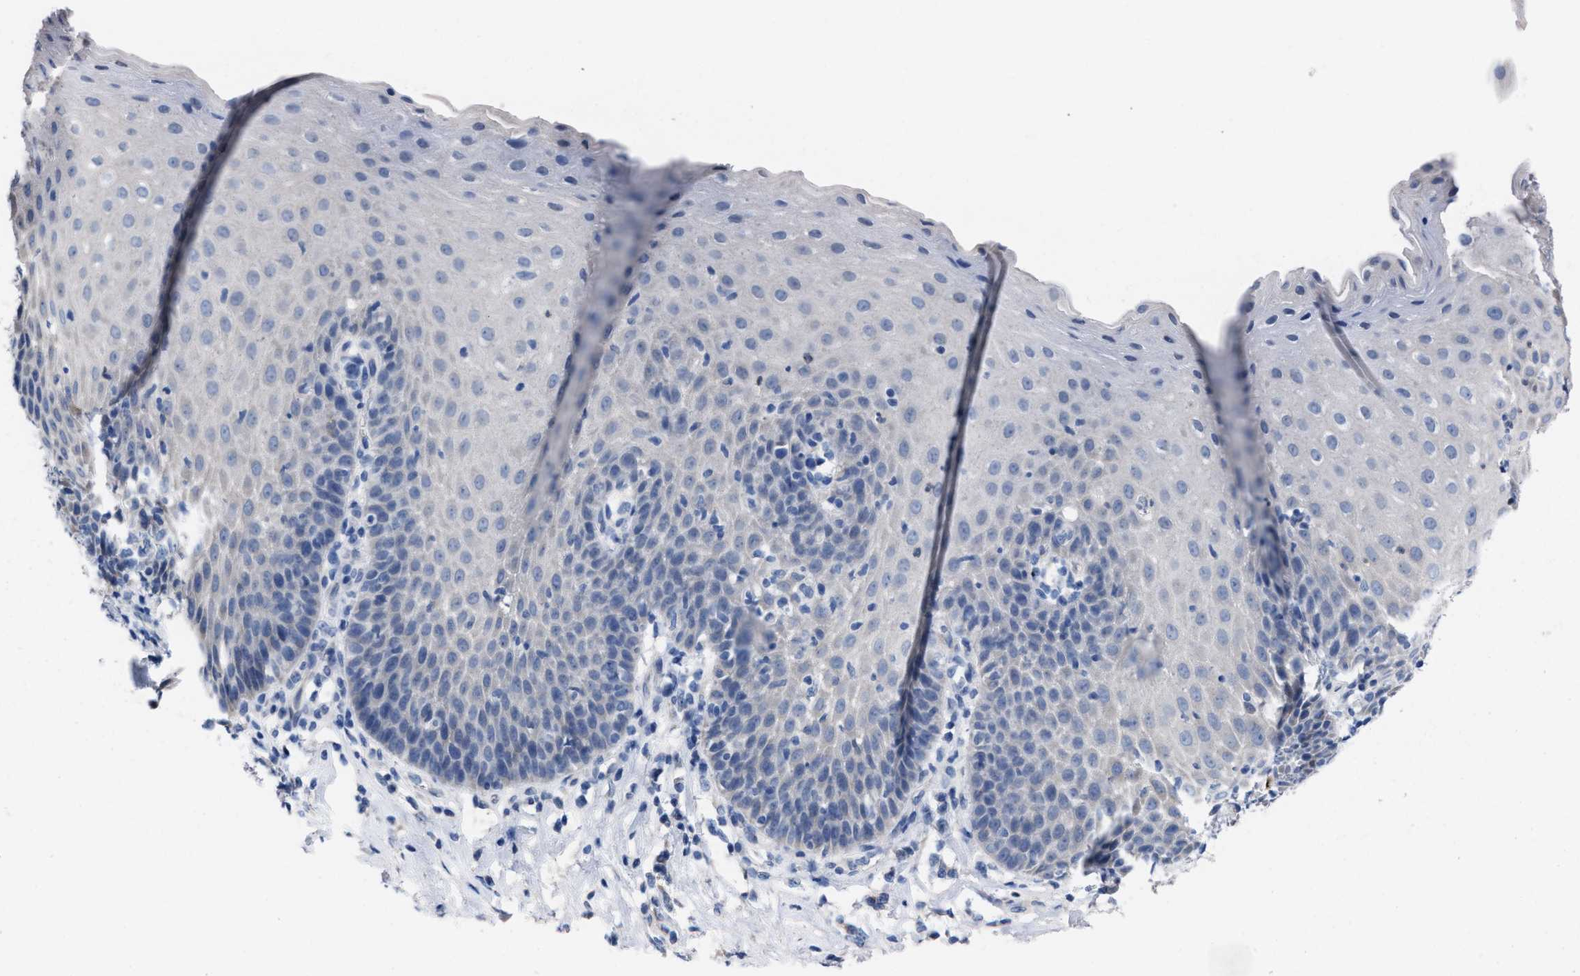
{"staining": {"intensity": "negative", "quantity": "none", "location": "none"}, "tissue": "esophagus", "cell_type": "Squamous epithelial cells", "image_type": "normal", "snomed": [{"axis": "morphology", "description": "Normal tissue, NOS"}, {"axis": "topography", "description": "Esophagus"}], "caption": "The image shows no significant staining in squamous epithelial cells of esophagus.", "gene": "CPA2", "patient": {"sex": "female", "age": 61}}